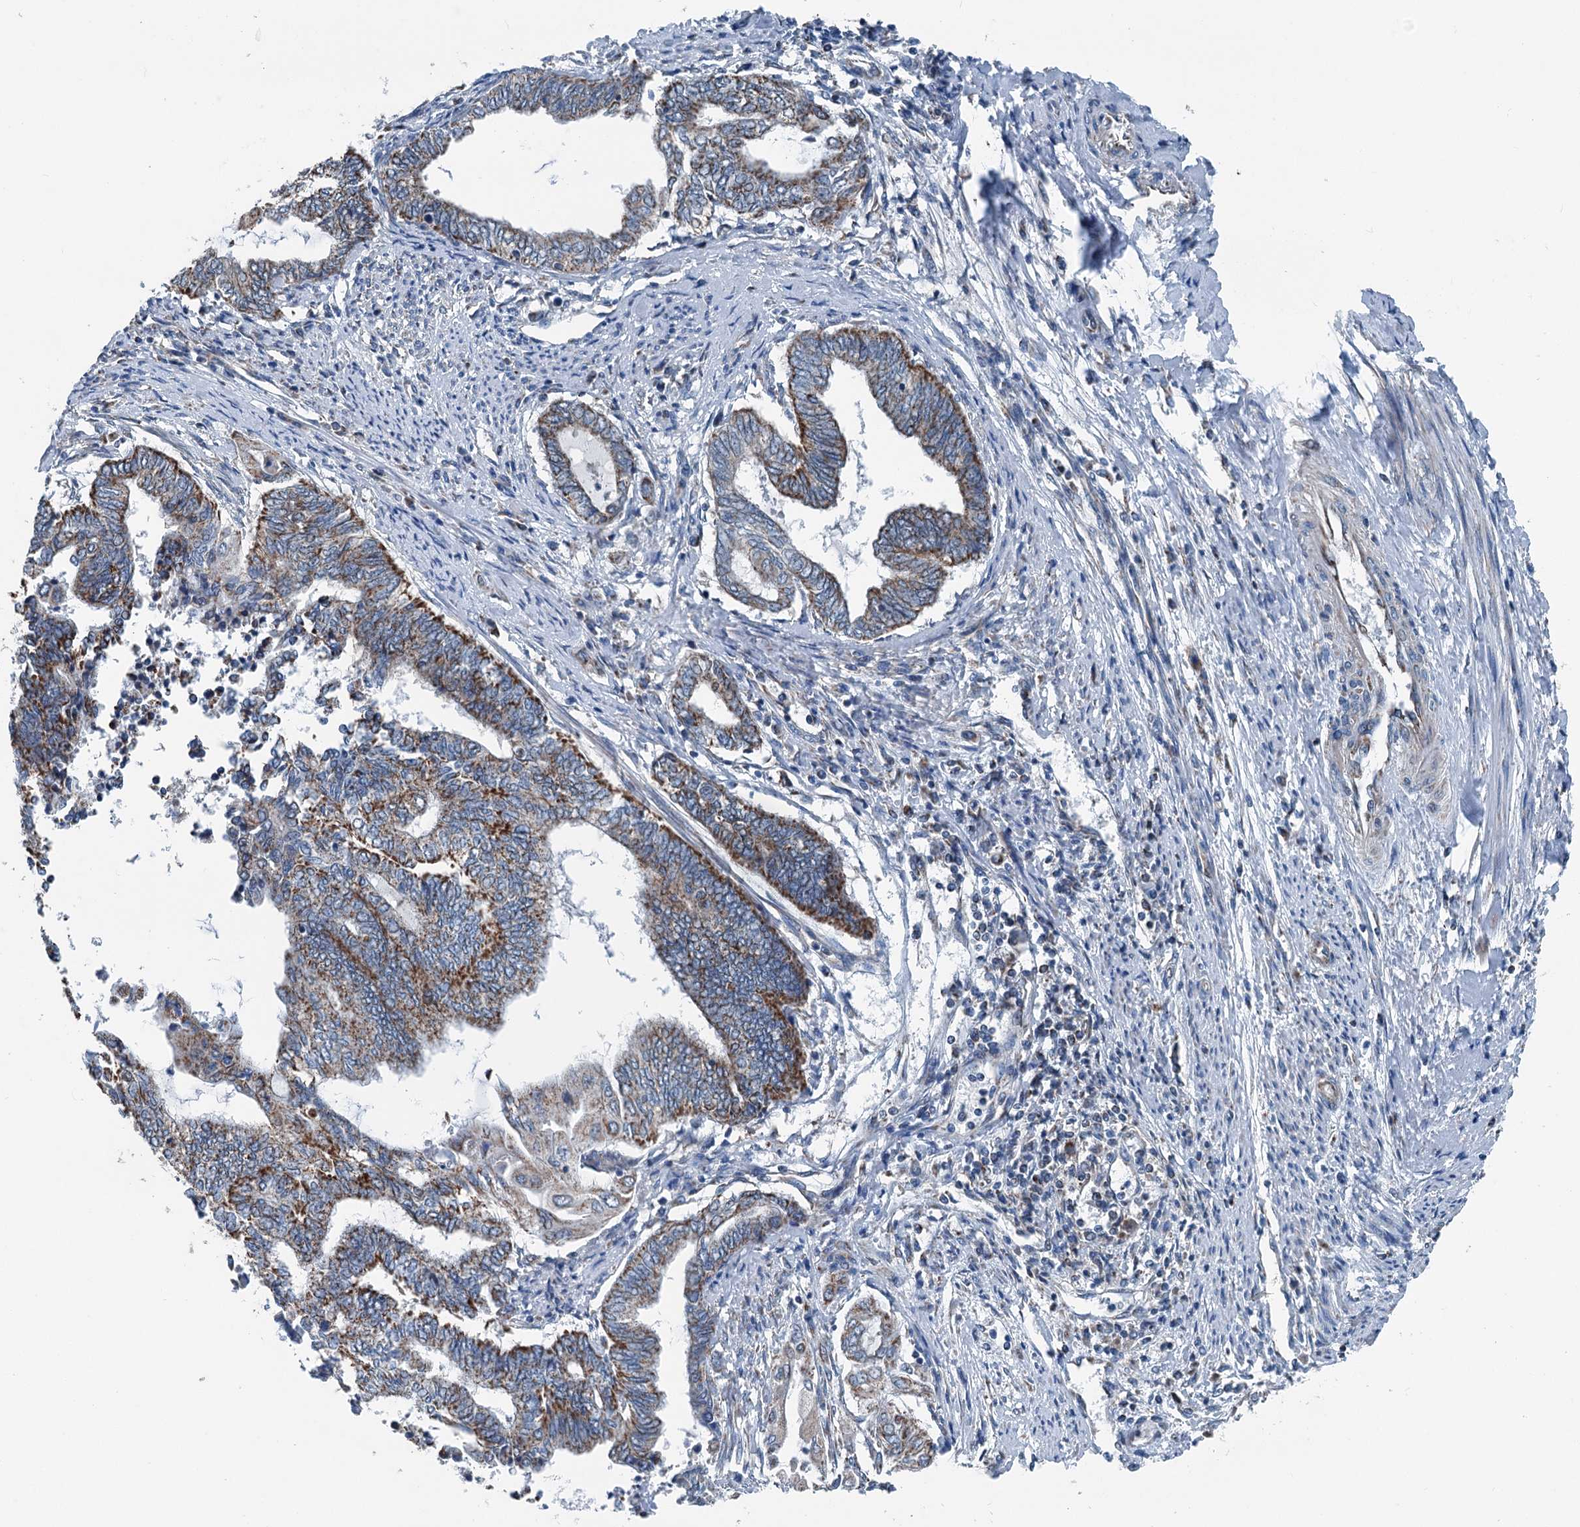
{"staining": {"intensity": "moderate", "quantity": ">75%", "location": "cytoplasmic/membranous"}, "tissue": "endometrial cancer", "cell_type": "Tumor cells", "image_type": "cancer", "snomed": [{"axis": "morphology", "description": "Adenocarcinoma, NOS"}, {"axis": "topography", "description": "Uterus"}, {"axis": "topography", "description": "Endometrium"}], "caption": "This is an image of IHC staining of endometrial cancer (adenocarcinoma), which shows moderate positivity in the cytoplasmic/membranous of tumor cells.", "gene": "TRPT1", "patient": {"sex": "female", "age": 70}}